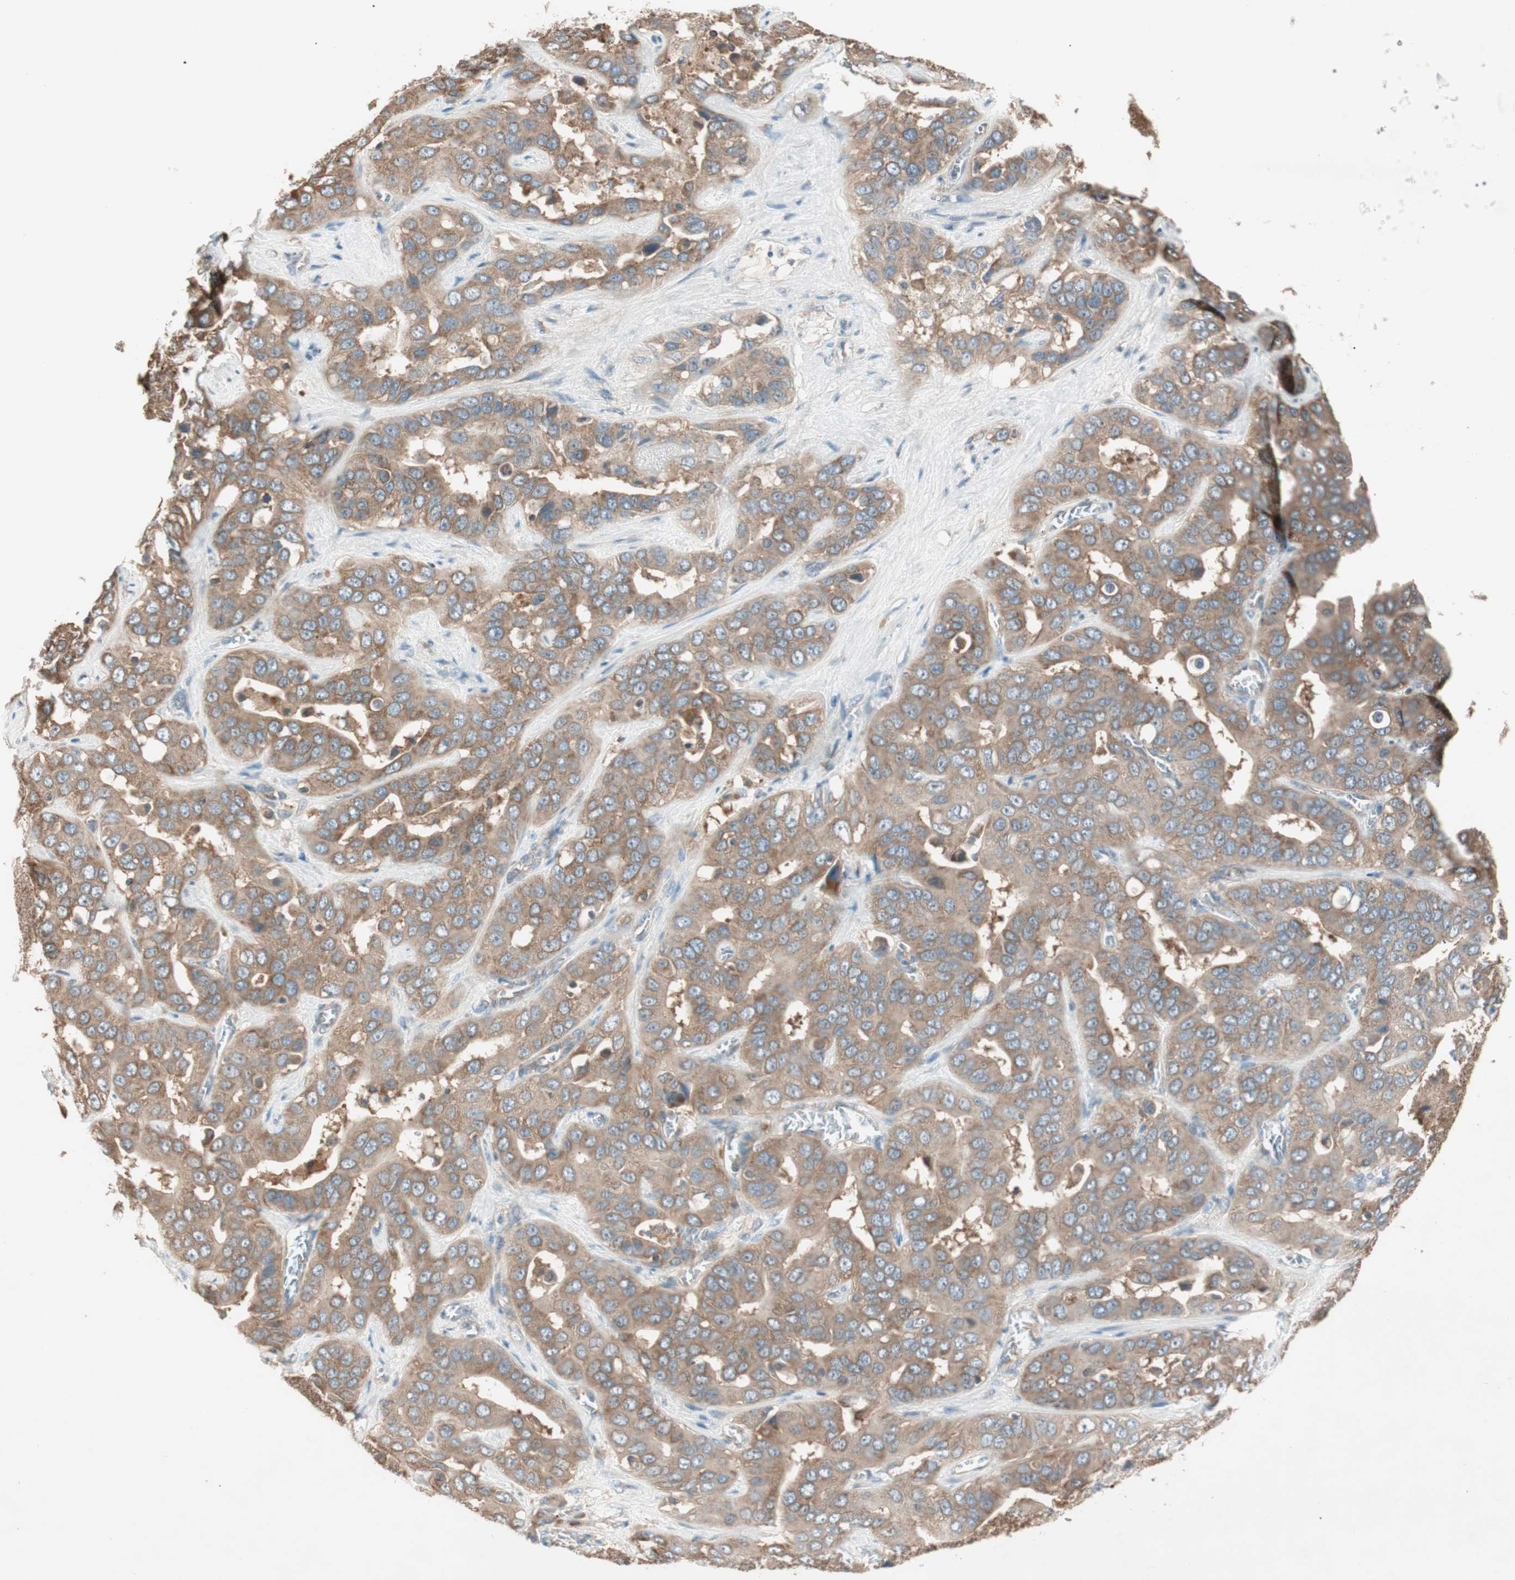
{"staining": {"intensity": "moderate", "quantity": ">75%", "location": "cytoplasmic/membranous"}, "tissue": "liver cancer", "cell_type": "Tumor cells", "image_type": "cancer", "snomed": [{"axis": "morphology", "description": "Cholangiocarcinoma"}, {"axis": "topography", "description": "Liver"}], "caption": "A brown stain labels moderate cytoplasmic/membranous positivity of a protein in cholangiocarcinoma (liver) tumor cells. The protein is stained brown, and the nuclei are stained in blue (DAB (3,3'-diaminobenzidine) IHC with brightfield microscopy, high magnification).", "gene": "CC2D1A", "patient": {"sex": "female", "age": 52}}